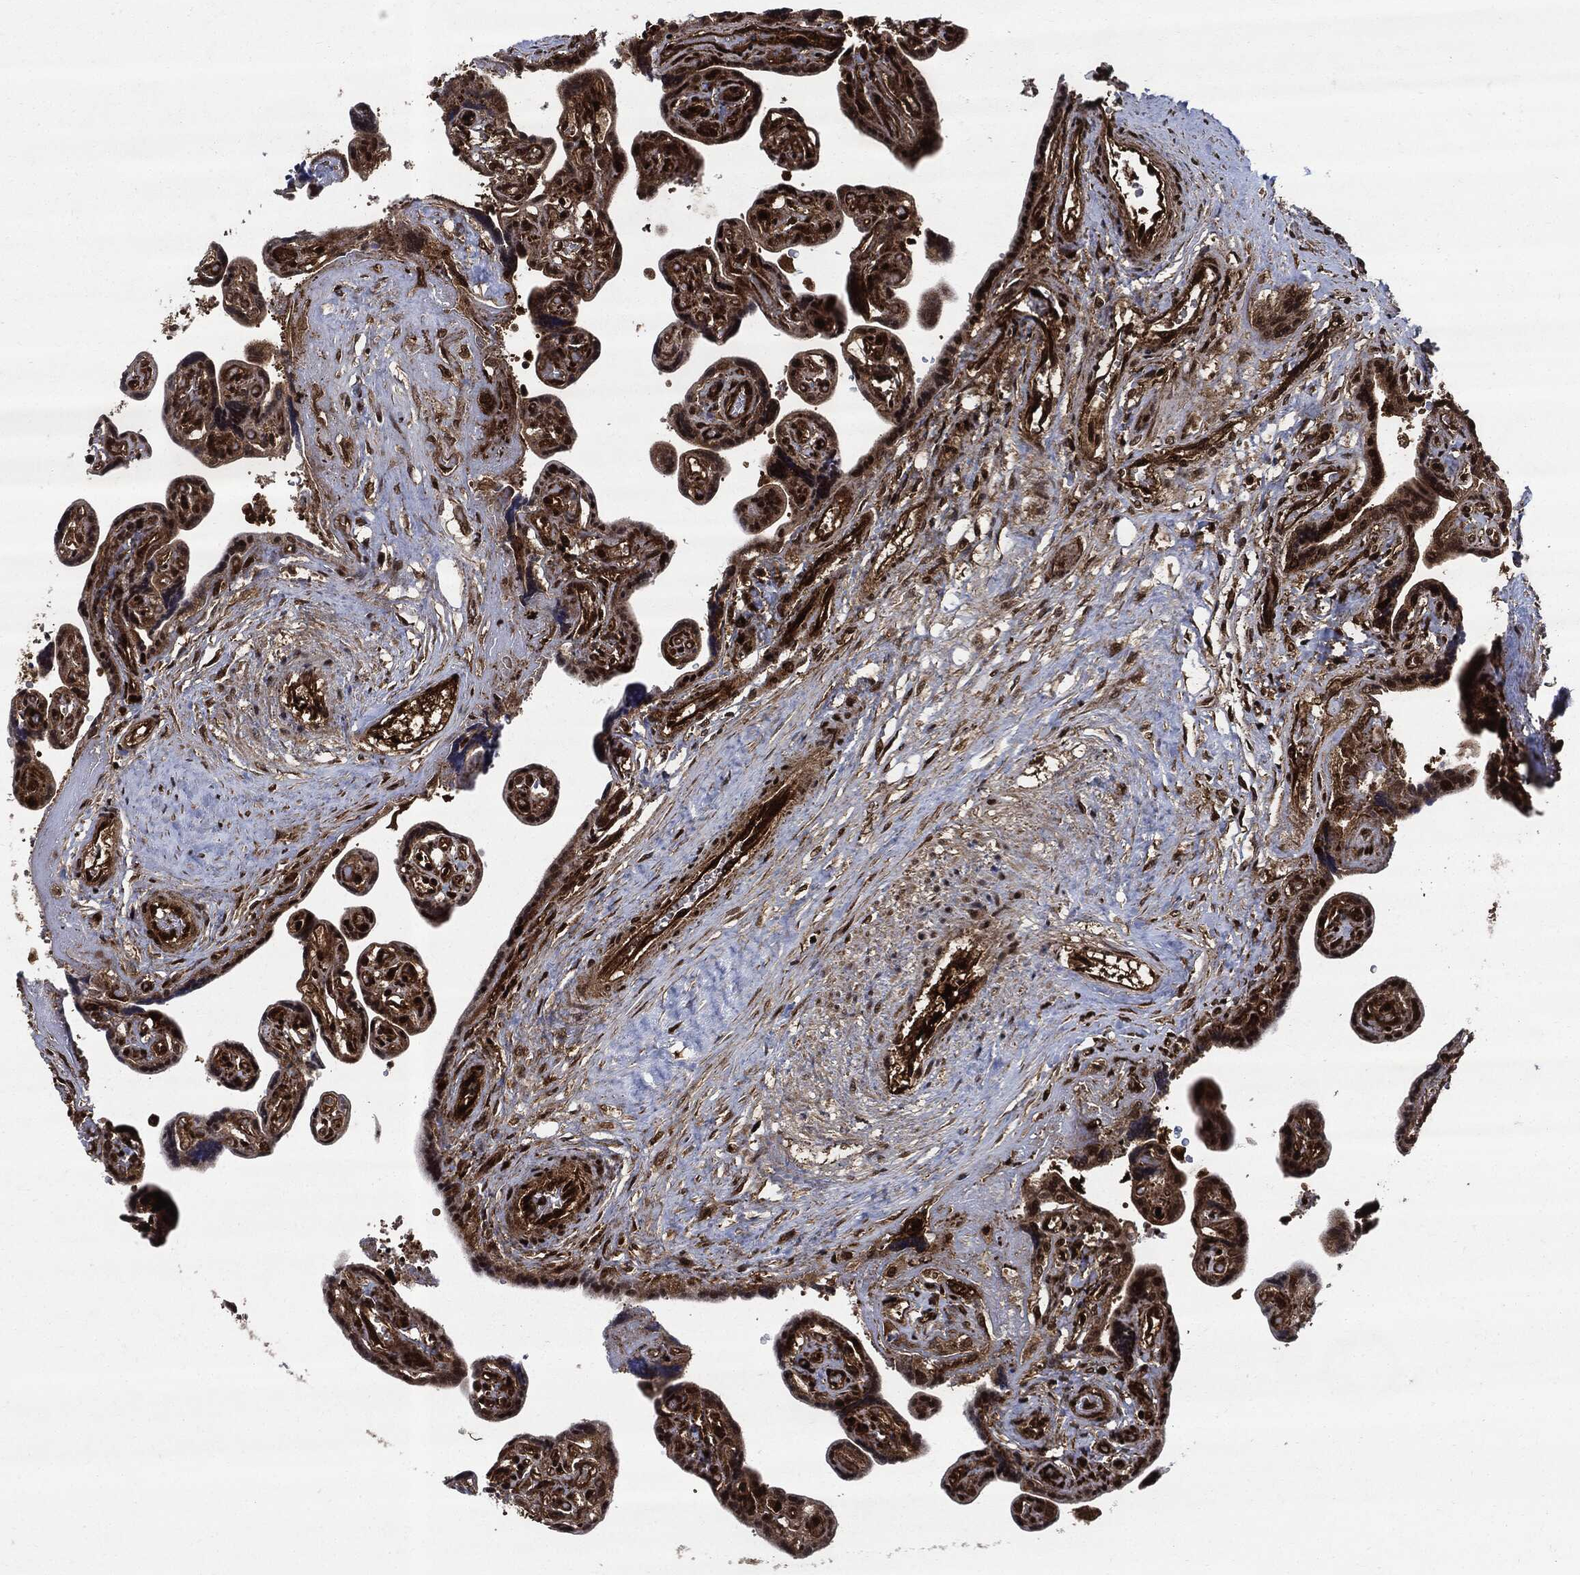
{"staining": {"intensity": "strong", "quantity": ">75%", "location": "cytoplasmic/membranous"}, "tissue": "placenta", "cell_type": "Decidual cells", "image_type": "normal", "snomed": [{"axis": "morphology", "description": "Normal tissue, NOS"}, {"axis": "topography", "description": "Placenta"}], "caption": "High-power microscopy captured an IHC micrograph of benign placenta, revealing strong cytoplasmic/membranous staining in approximately >75% of decidual cells.", "gene": "YWHAB", "patient": {"sex": "female", "age": 32}}